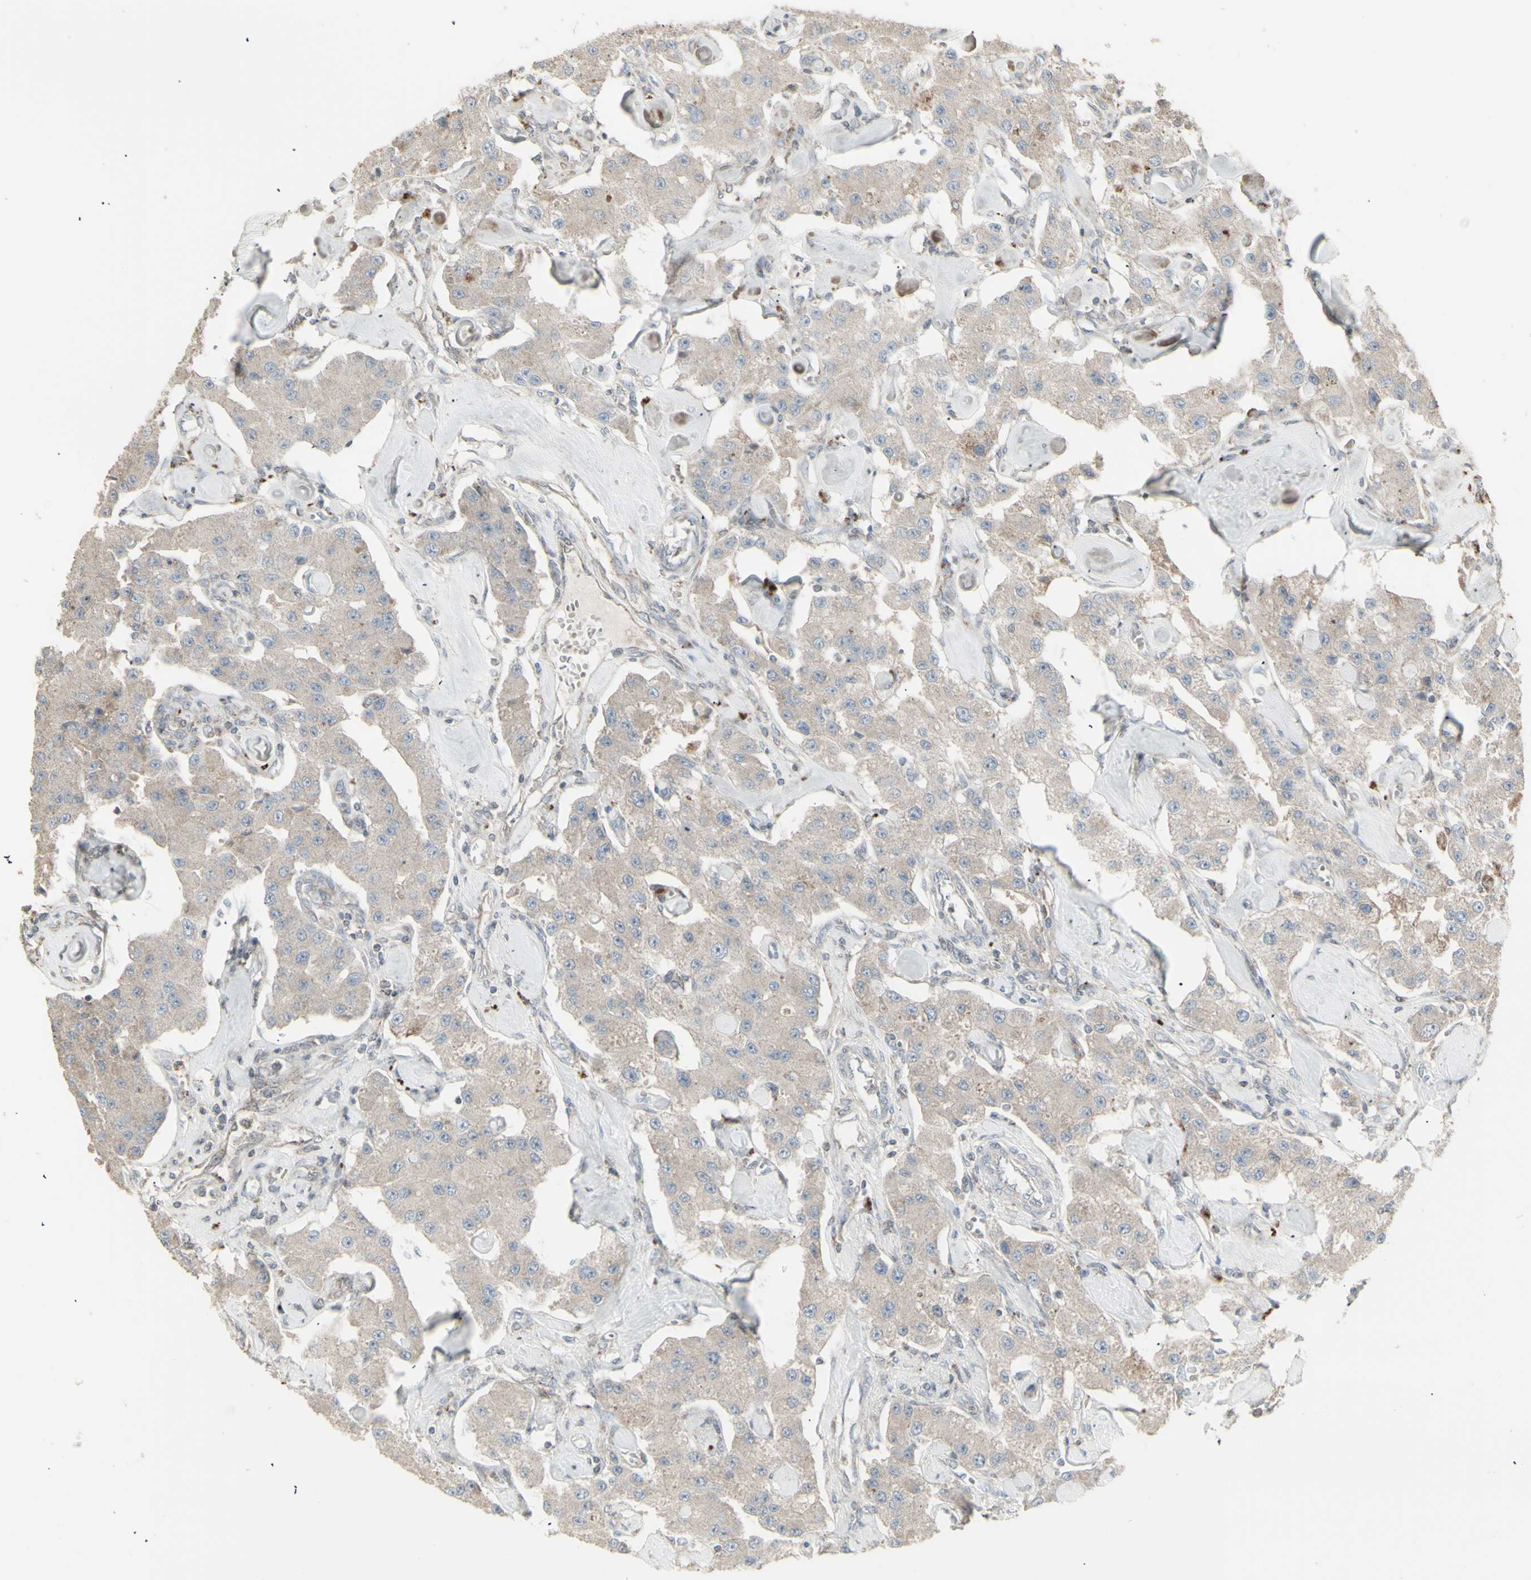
{"staining": {"intensity": "moderate", "quantity": ">75%", "location": "cytoplasmic/membranous"}, "tissue": "carcinoid", "cell_type": "Tumor cells", "image_type": "cancer", "snomed": [{"axis": "morphology", "description": "Carcinoid, malignant, NOS"}, {"axis": "topography", "description": "Pancreas"}], "caption": "Immunohistochemistry (IHC) image of human malignant carcinoid stained for a protein (brown), which exhibits medium levels of moderate cytoplasmic/membranous staining in approximately >75% of tumor cells.", "gene": "RNASEL", "patient": {"sex": "male", "age": 41}}